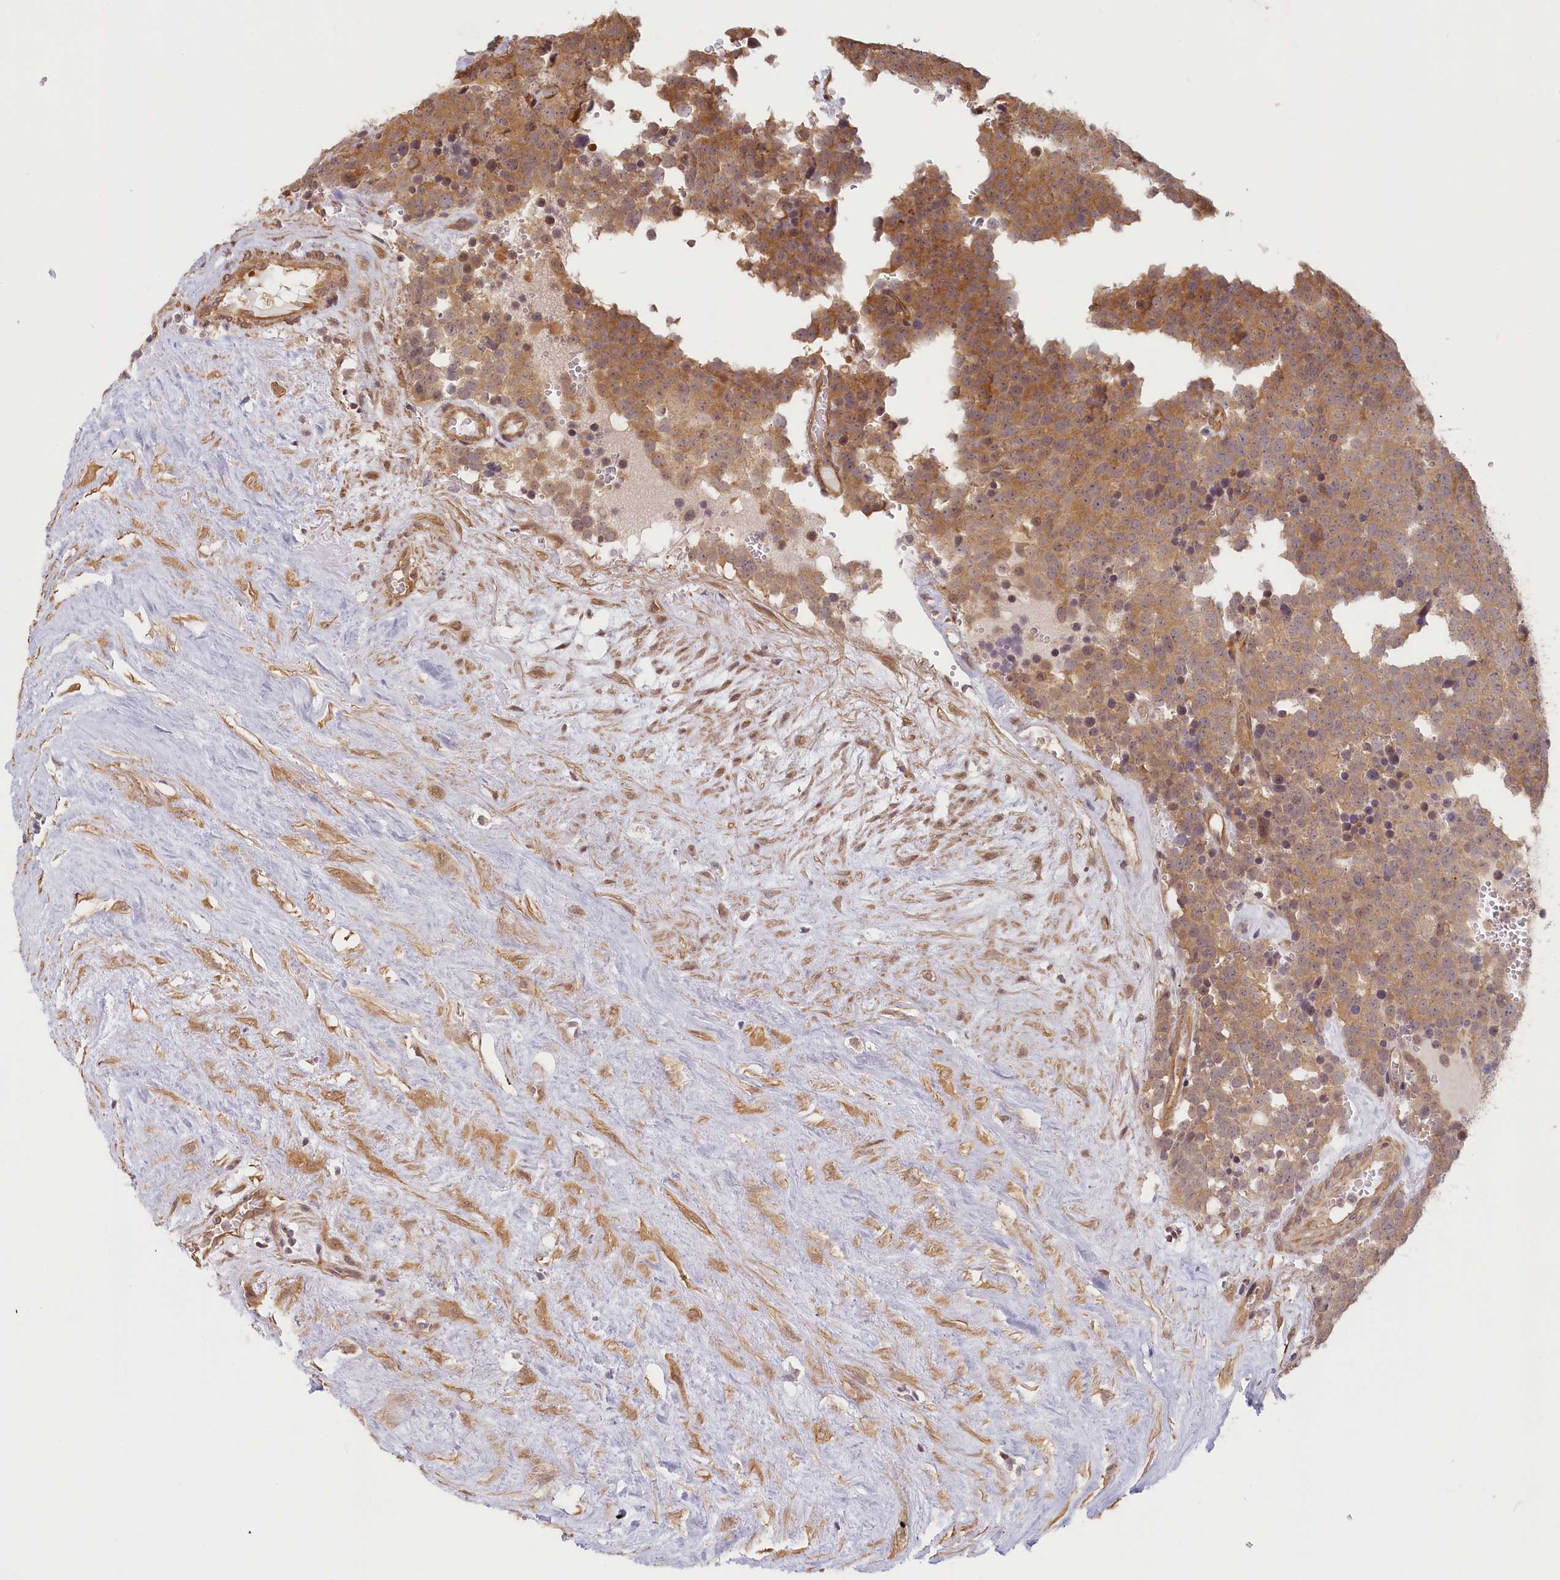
{"staining": {"intensity": "moderate", "quantity": ">75%", "location": "cytoplasmic/membranous,nuclear"}, "tissue": "testis cancer", "cell_type": "Tumor cells", "image_type": "cancer", "snomed": [{"axis": "morphology", "description": "Seminoma, NOS"}, {"axis": "topography", "description": "Testis"}], "caption": "Brown immunohistochemical staining in testis seminoma shows moderate cytoplasmic/membranous and nuclear expression in approximately >75% of tumor cells.", "gene": "C19orf44", "patient": {"sex": "male", "age": 71}}